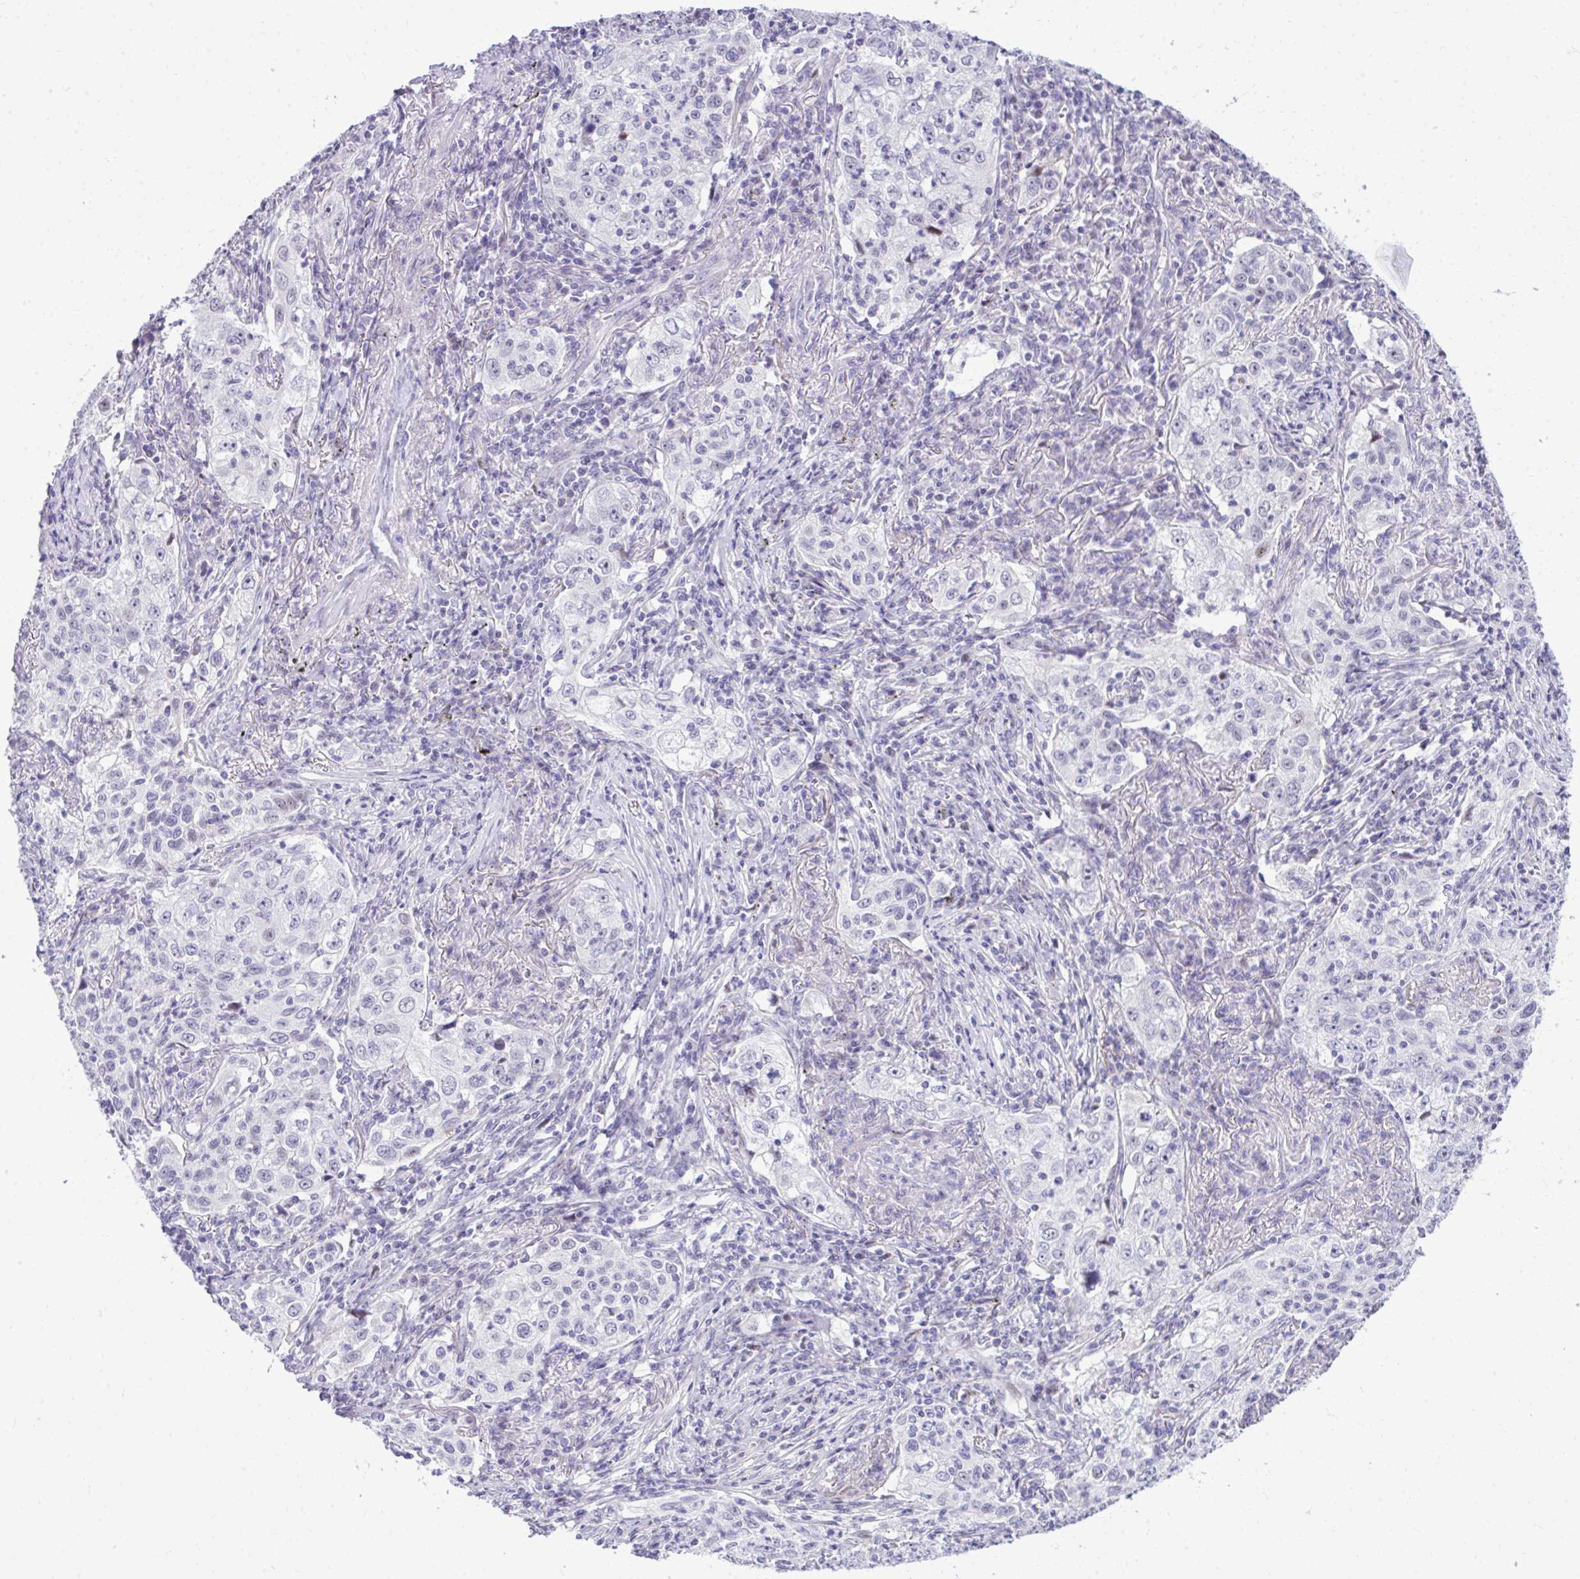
{"staining": {"intensity": "negative", "quantity": "none", "location": "none"}, "tissue": "lung cancer", "cell_type": "Tumor cells", "image_type": "cancer", "snomed": [{"axis": "morphology", "description": "Squamous cell carcinoma, NOS"}, {"axis": "topography", "description": "Lung"}], "caption": "The histopathology image reveals no staining of tumor cells in lung cancer (squamous cell carcinoma). (DAB IHC visualized using brightfield microscopy, high magnification).", "gene": "EID3", "patient": {"sex": "male", "age": 71}}